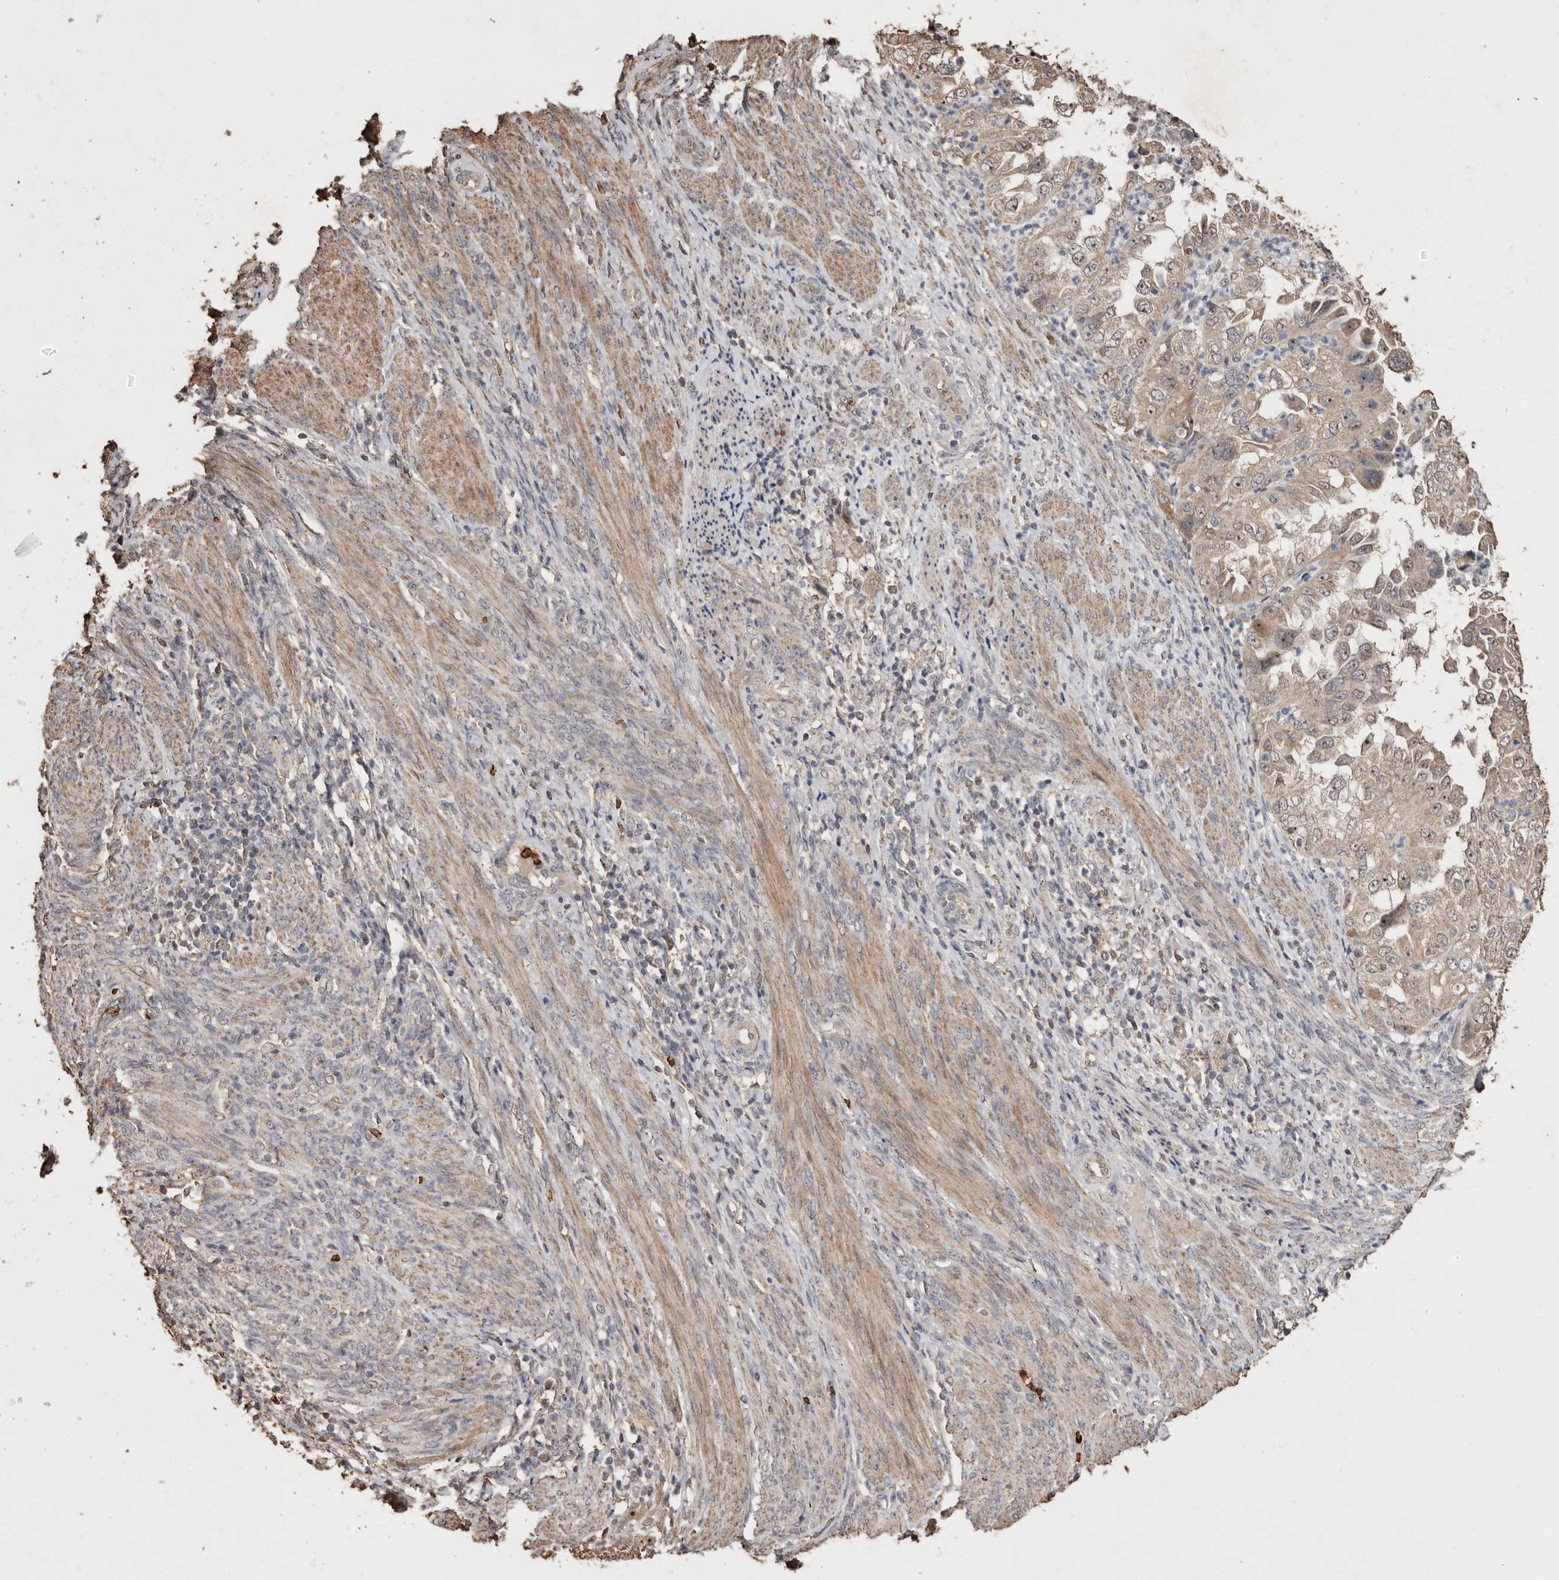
{"staining": {"intensity": "weak", "quantity": ">75%", "location": "cytoplasmic/membranous"}, "tissue": "endometrial cancer", "cell_type": "Tumor cells", "image_type": "cancer", "snomed": [{"axis": "morphology", "description": "Adenocarcinoma, NOS"}, {"axis": "topography", "description": "Endometrium"}], "caption": "Adenocarcinoma (endometrial) was stained to show a protein in brown. There is low levels of weak cytoplasmic/membranous positivity in approximately >75% of tumor cells.", "gene": "GRAMD2A", "patient": {"sex": "female", "age": 85}}